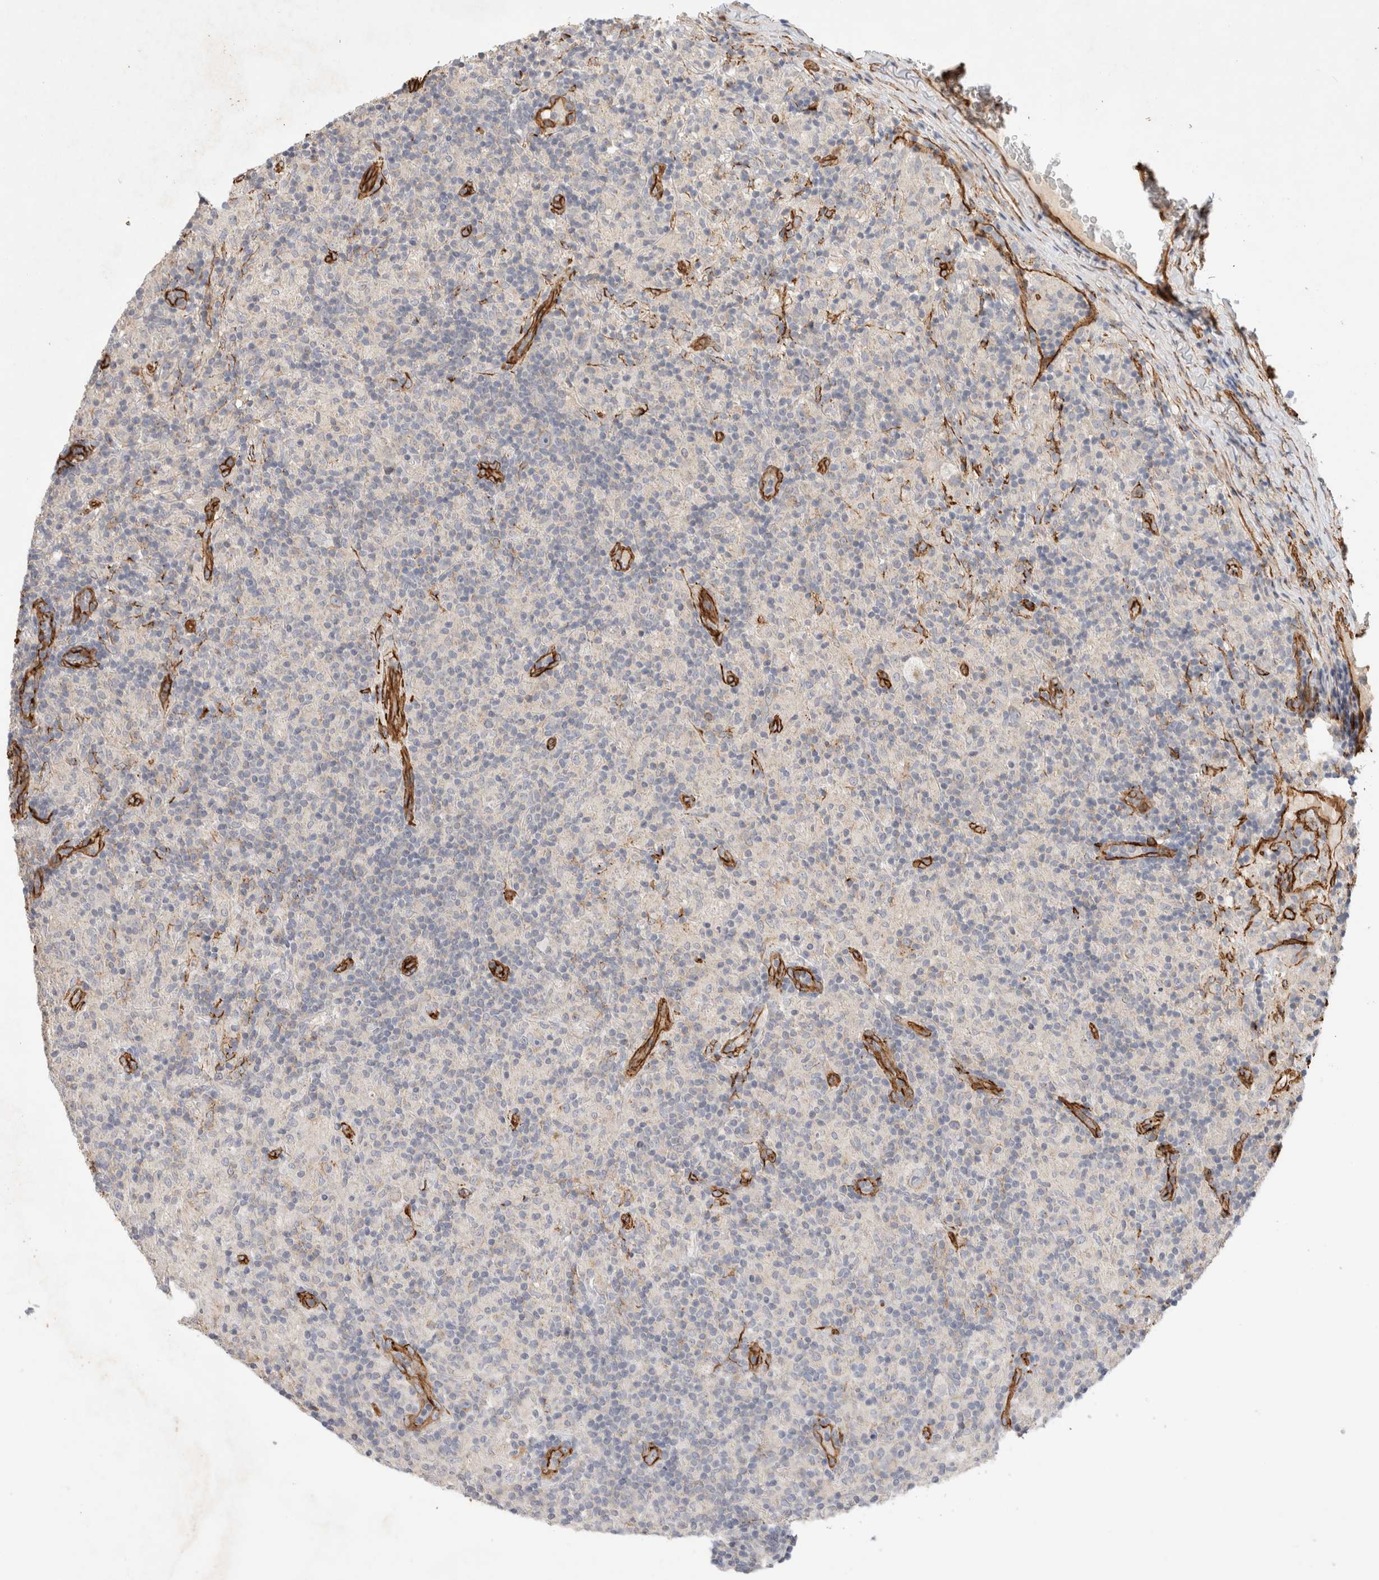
{"staining": {"intensity": "negative", "quantity": "none", "location": "none"}, "tissue": "lymphoma", "cell_type": "Tumor cells", "image_type": "cancer", "snomed": [{"axis": "morphology", "description": "Hodgkin's disease, NOS"}, {"axis": "topography", "description": "Lymph node"}], "caption": "A histopathology image of human lymphoma is negative for staining in tumor cells.", "gene": "JMJD4", "patient": {"sex": "male", "age": 70}}